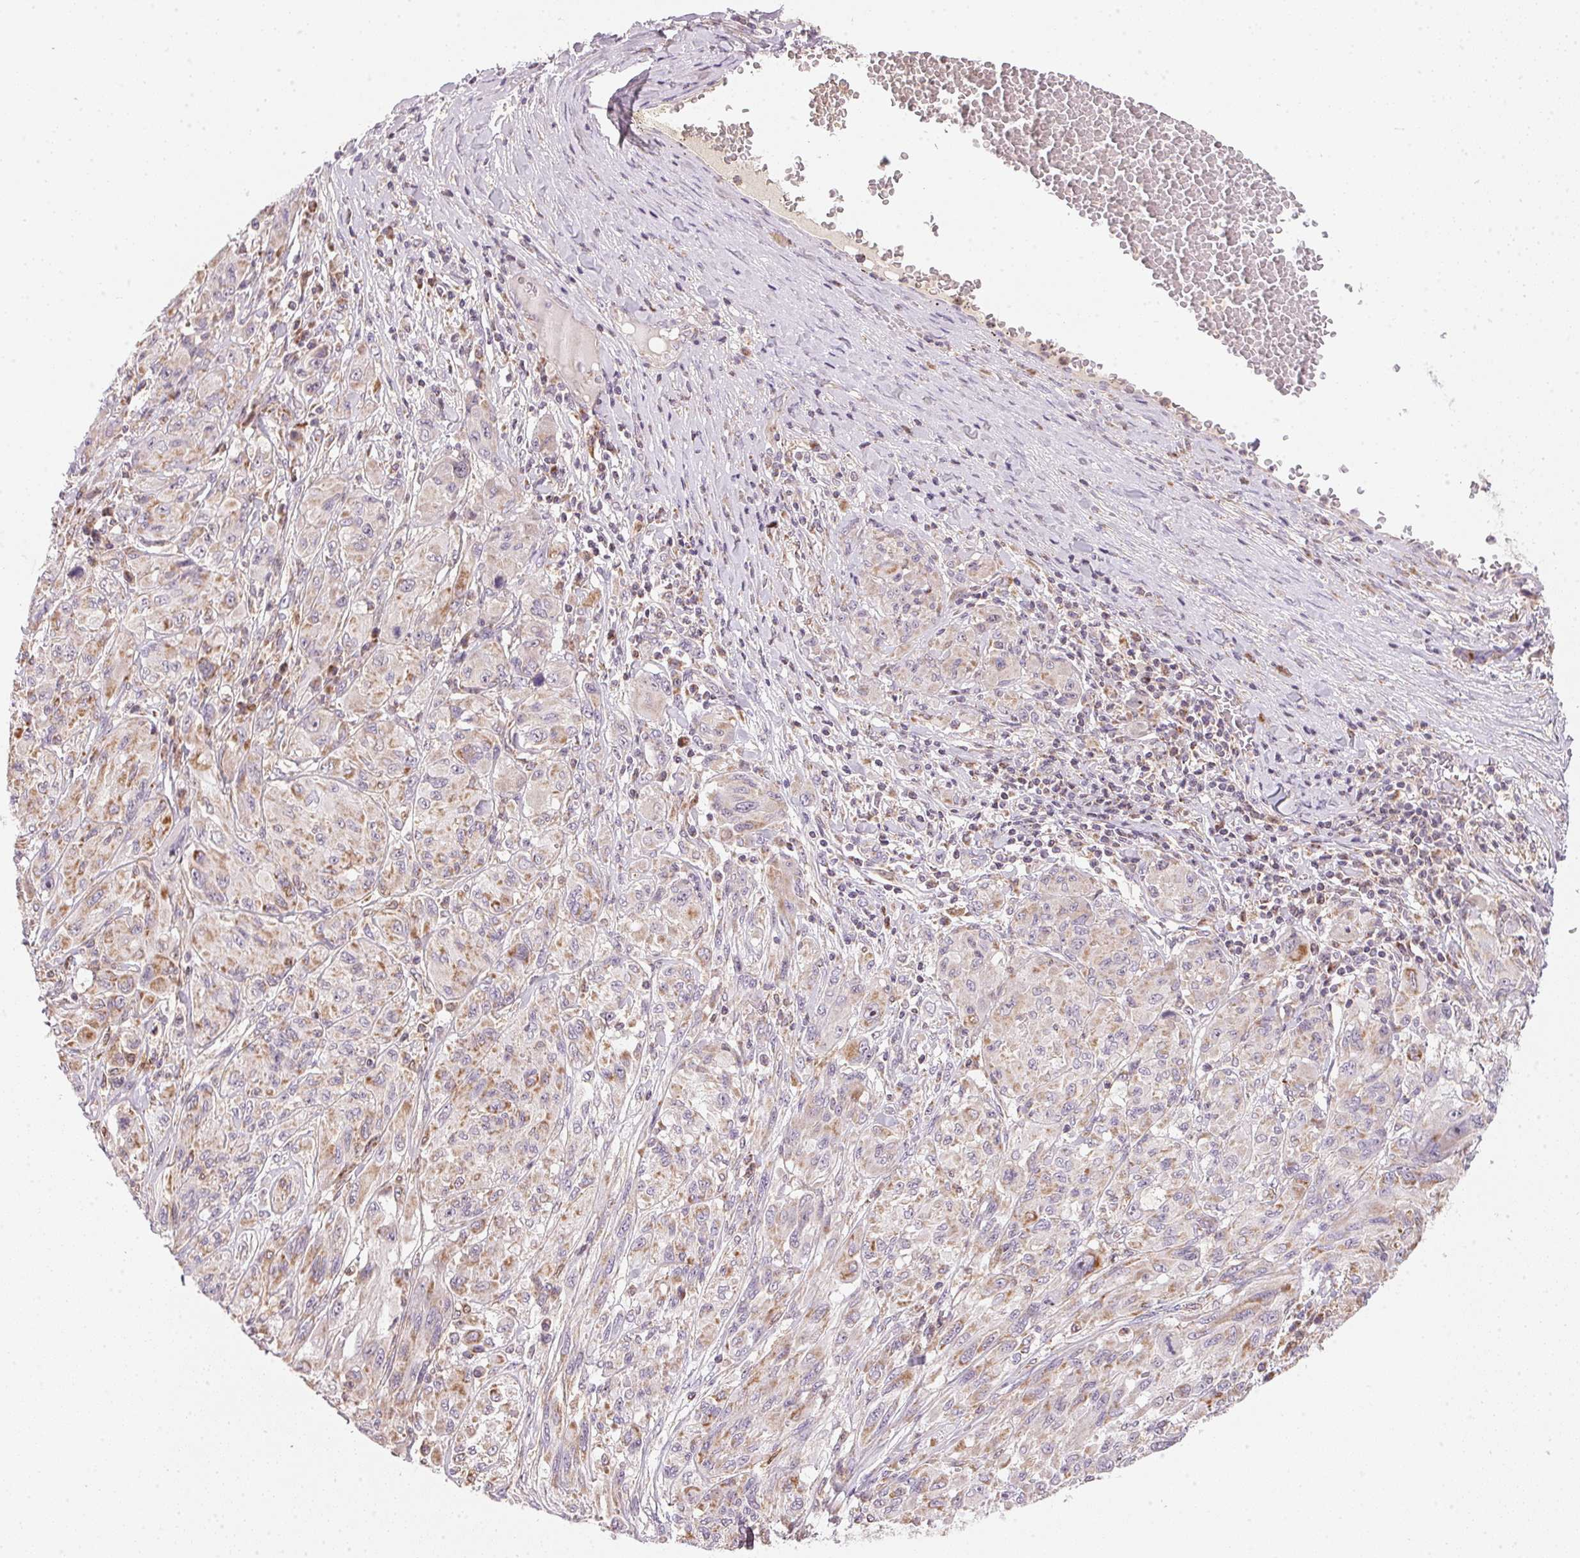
{"staining": {"intensity": "moderate", "quantity": "25%-75%", "location": "cytoplasmic/membranous"}, "tissue": "melanoma", "cell_type": "Tumor cells", "image_type": "cancer", "snomed": [{"axis": "morphology", "description": "Malignant melanoma, NOS"}, {"axis": "topography", "description": "Skin"}], "caption": "Malignant melanoma was stained to show a protein in brown. There is medium levels of moderate cytoplasmic/membranous staining in about 25%-75% of tumor cells.", "gene": "COQ7", "patient": {"sex": "female", "age": 91}}